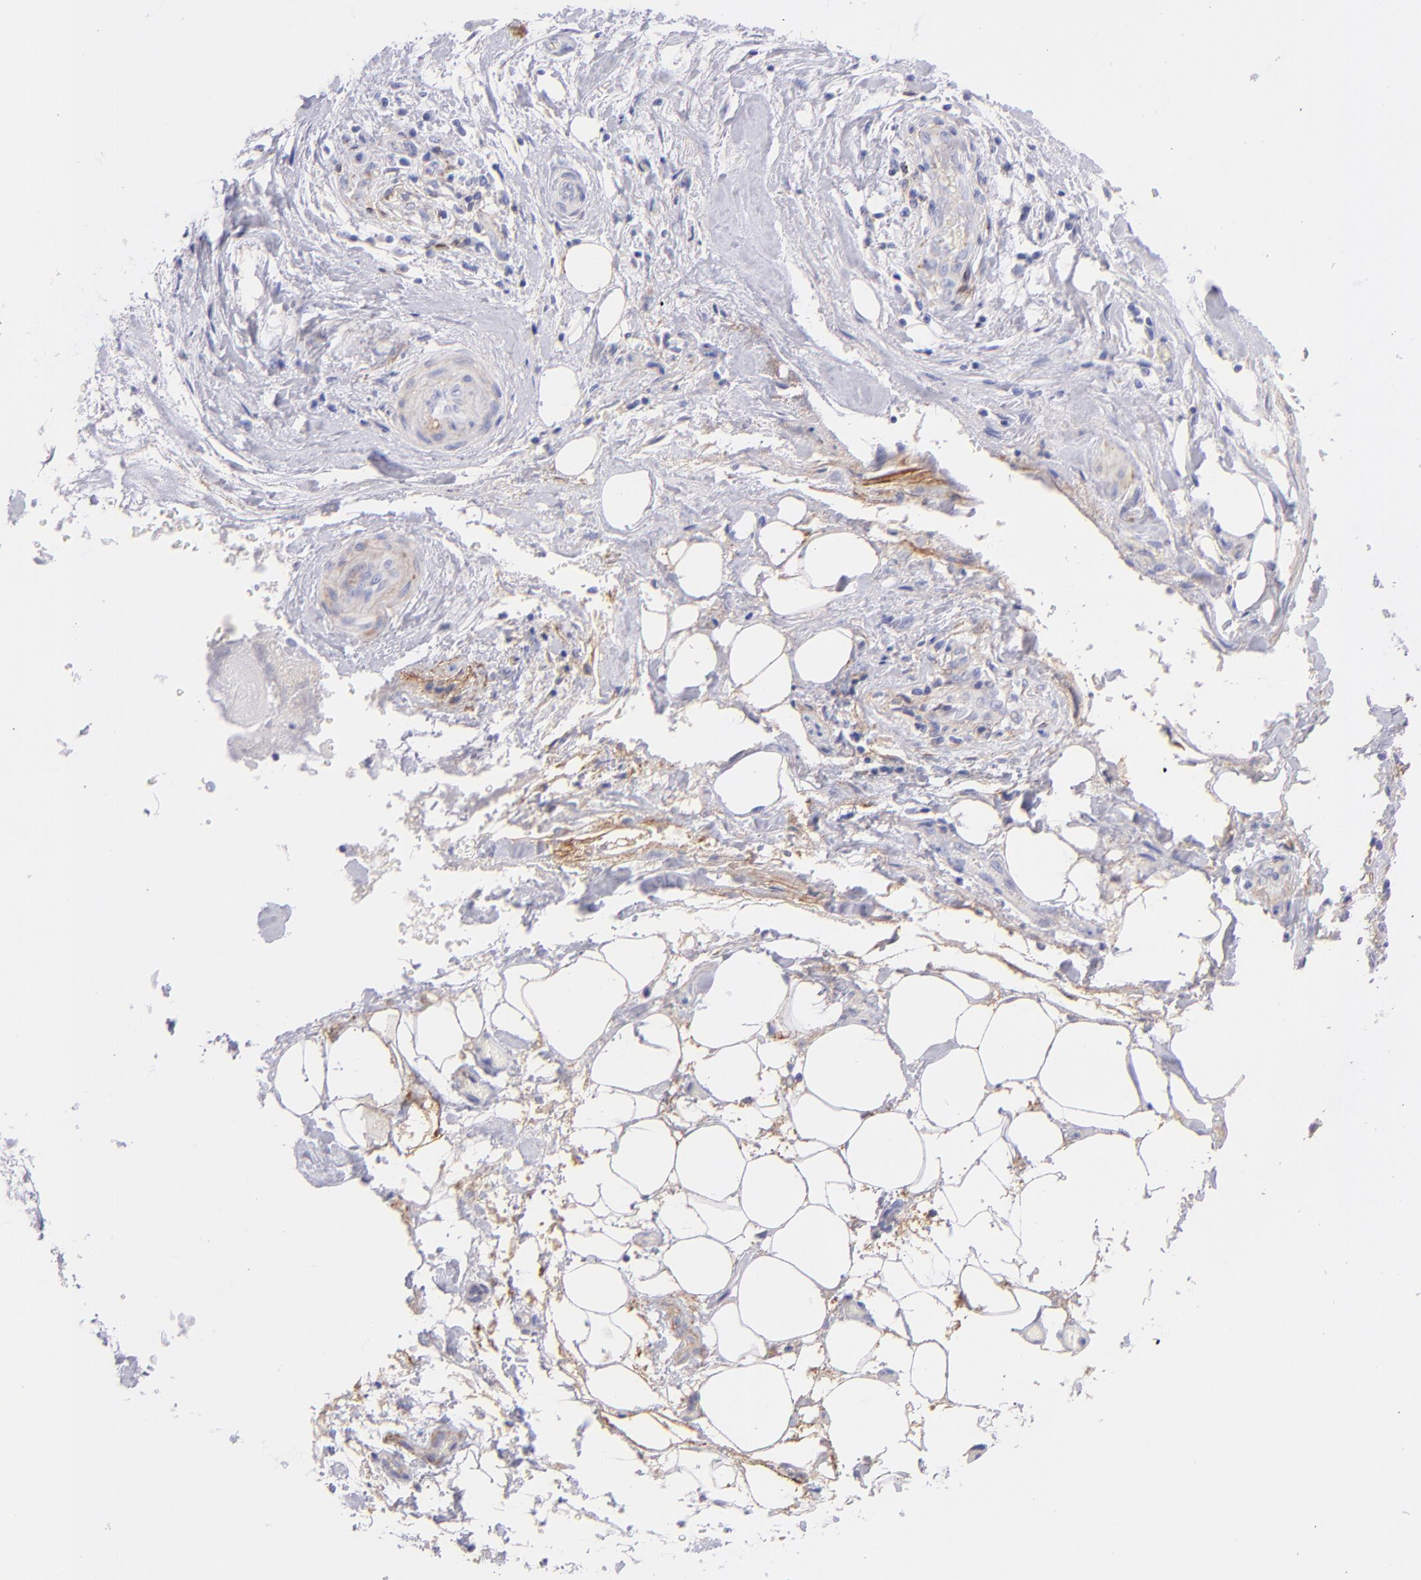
{"staining": {"intensity": "negative", "quantity": "none", "location": "none"}, "tissue": "liver cancer", "cell_type": "Tumor cells", "image_type": "cancer", "snomed": [{"axis": "morphology", "description": "Cholangiocarcinoma"}, {"axis": "topography", "description": "Liver"}], "caption": "DAB (3,3'-diaminobenzidine) immunohistochemical staining of human liver cancer displays no significant staining in tumor cells. The staining is performed using DAB brown chromogen with nuclei counter-stained in using hematoxylin.", "gene": "CD81", "patient": {"sex": "male", "age": 58}}